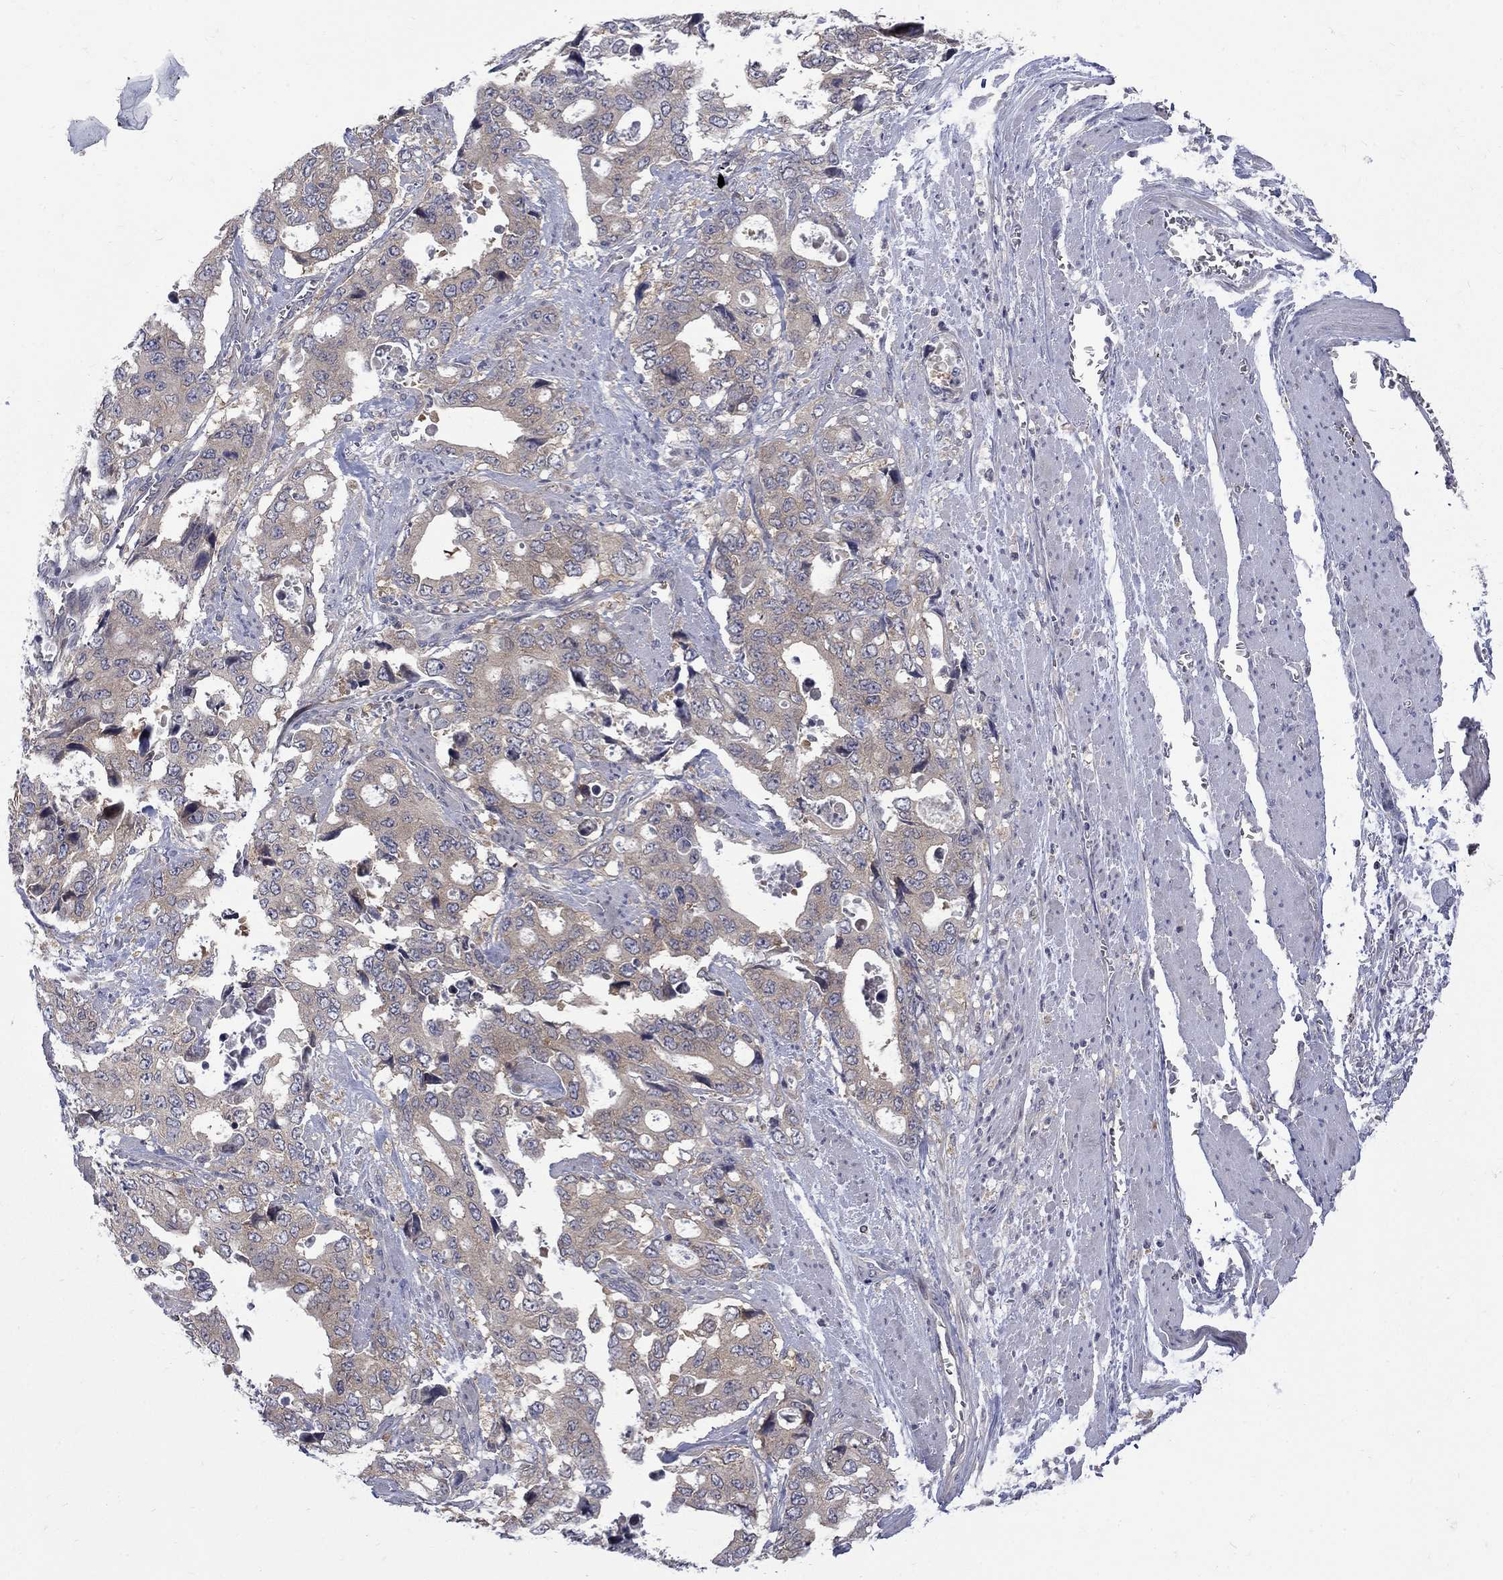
{"staining": {"intensity": "weak", "quantity": "25%-75%", "location": "cytoplasmic/membranous"}, "tissue": "stomach cancer", "cell_type": "Tumor cells", "image_type": "cancer", "snomed": [{"axis": "morphology", "description": "Adenocarcinoma, NOS"}, {"axis": "topography", "description": "Stomach, upper"}], "caption": "This micrograph exhibits immunohistochemistry (IHC) staining of stomach cancer, with low weak cytoplasmic/membranous expression in about 25%-75% of tumor cells.", "gene": "SH2B1", "patient": {"sex": "male", "age": 74}}